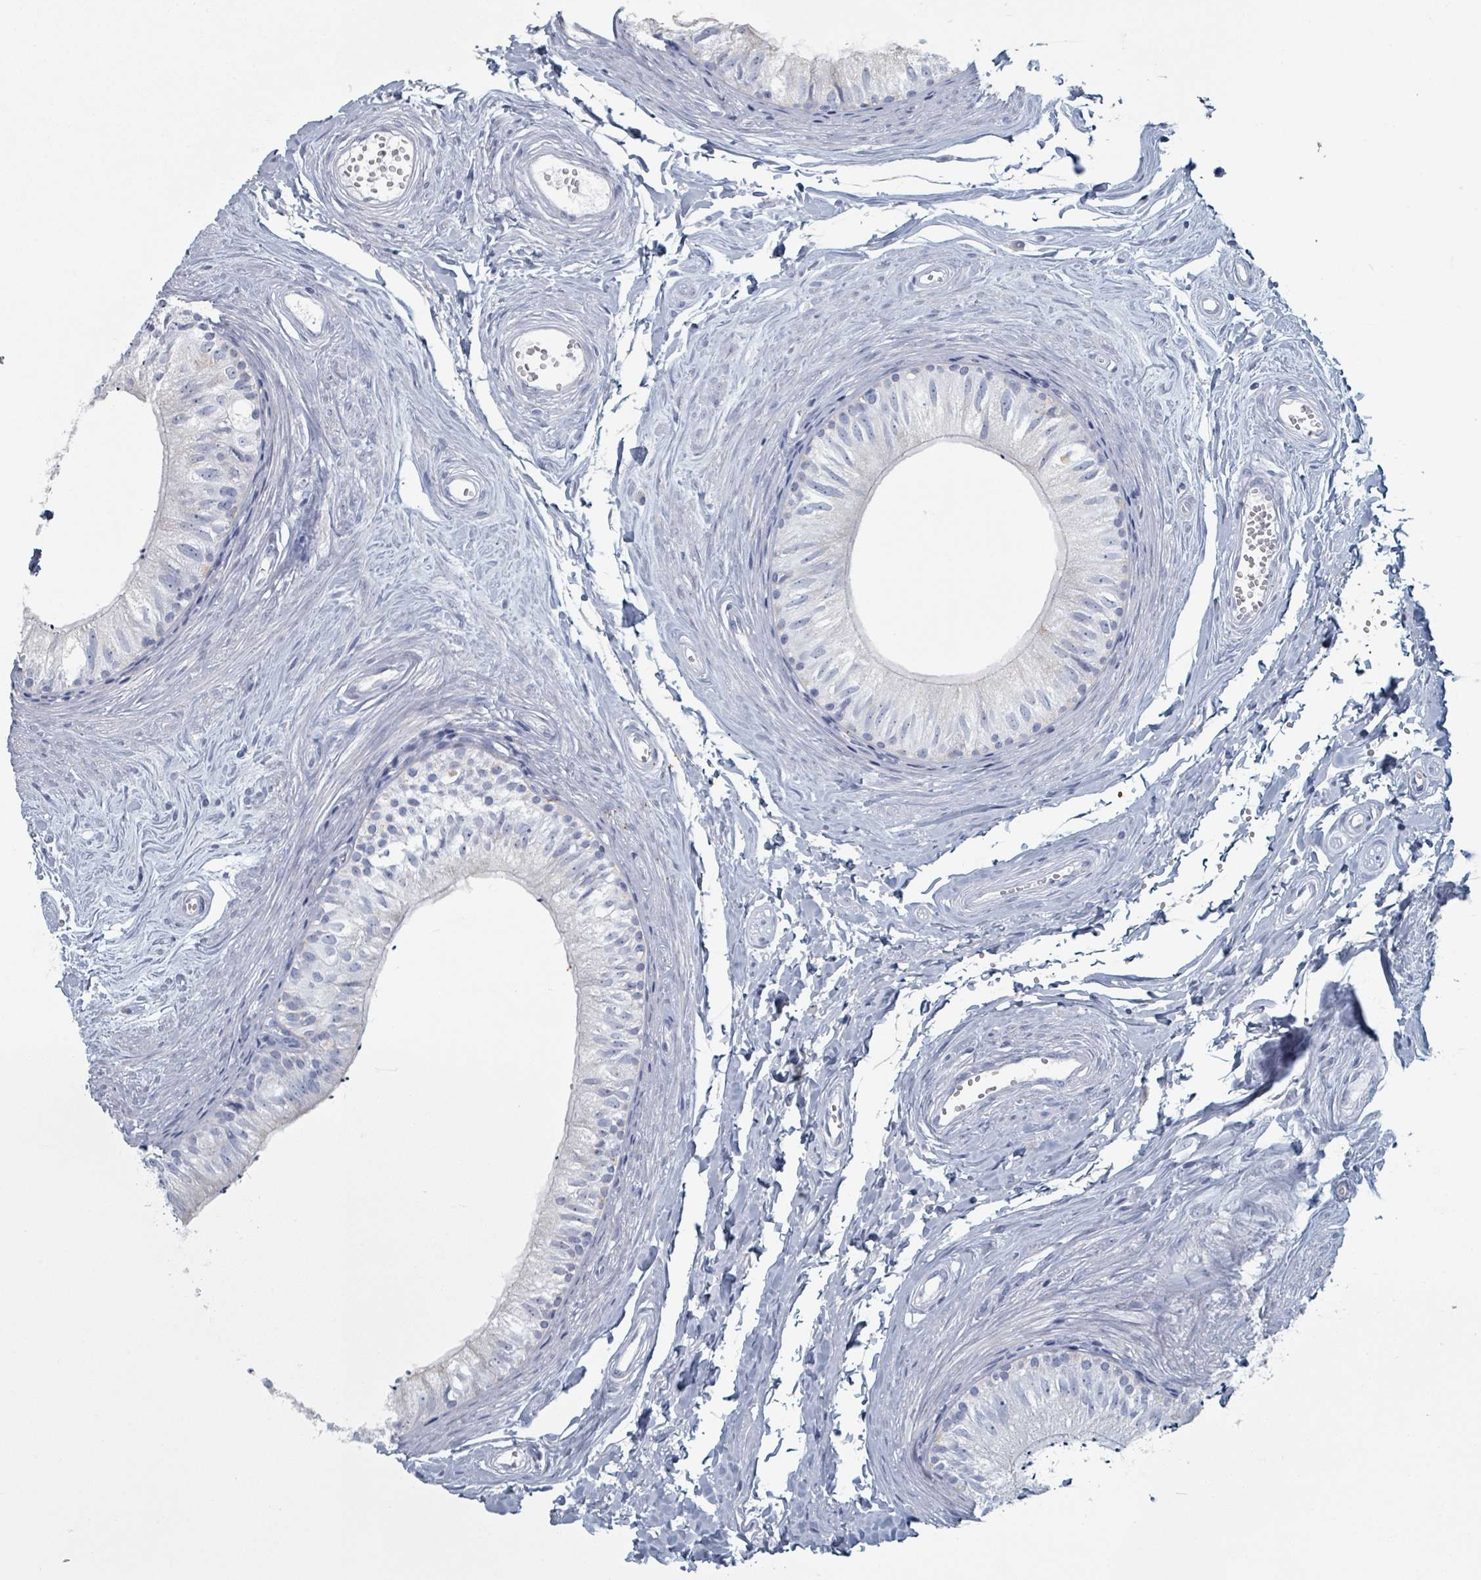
{"staining": {"intensity": "negative", "quantity": "none", "location": "none"}, "tissue": "epididymis", "cell_type": "Glandular cells", "image_type": "normal", "snomed": [{"axis": "morphology", "description": "Normal tissue, NOS"}, {"axis": "topography", "description": "Epididymis"}], "caption": "Image shows no significant protein positivity in glandular cells of normal epididymis. (DAB IHC with hematoxylin counter stain).", "gene": "HEATR5A", "patient": {"sex": "male", "age": 56}}